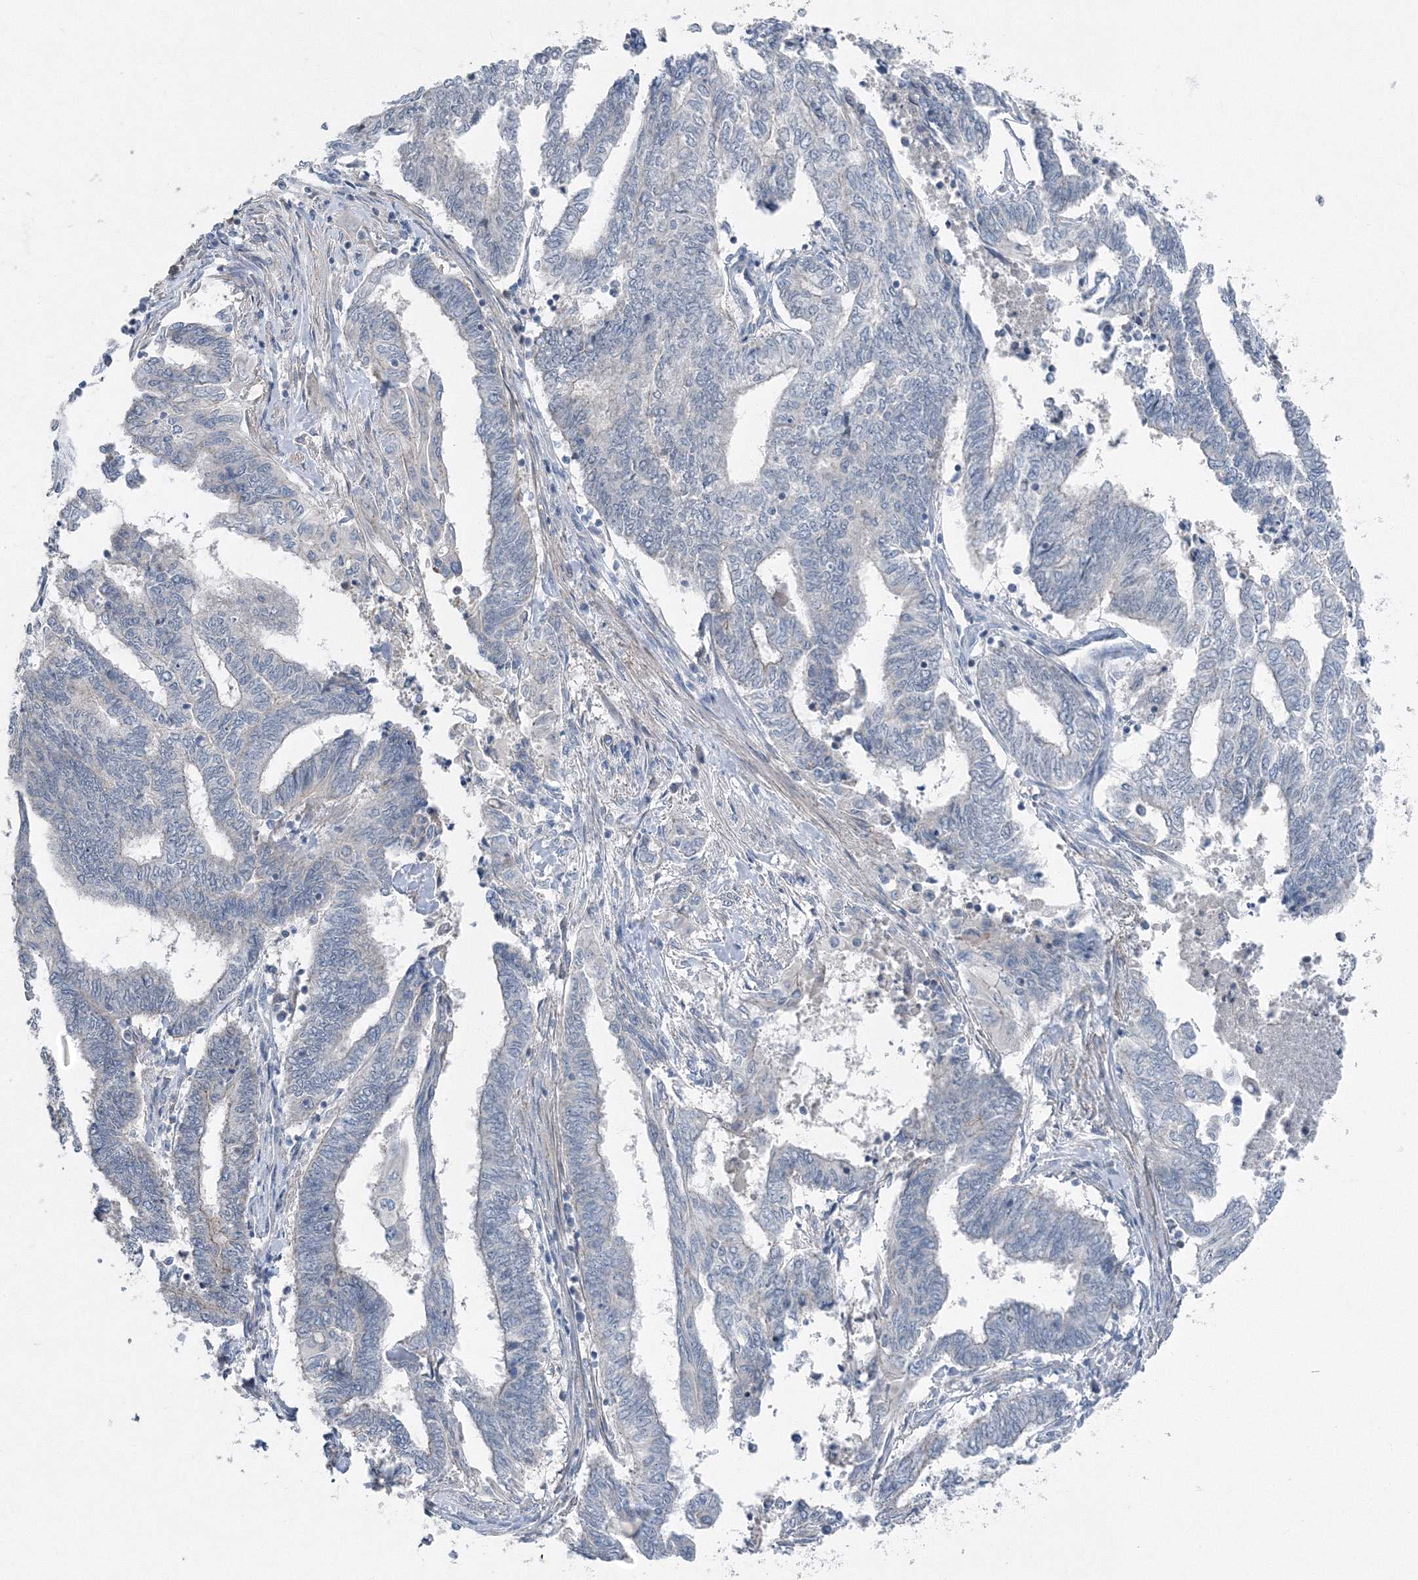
{"staining": {"intensity": "negative", "quantity": "none", "location": "none"}, "tissue": "endometrial cancer", "cell_type": "Tumor cells", "image_type": "cancer", "snomed": [{"axis": "morphology", "description": "Adenocarcinoma, NOS"}, {"axis": "topography", "description": "Uterus"}, {"axis": "topography", "description": "Endometrium"}], "caption": "A photomicrograph of human adenocarcinoma (endometrial) is negative for staining in tumor cells.", "gene": "AASDH", "patient": {"sex": "female", "age": 70}}